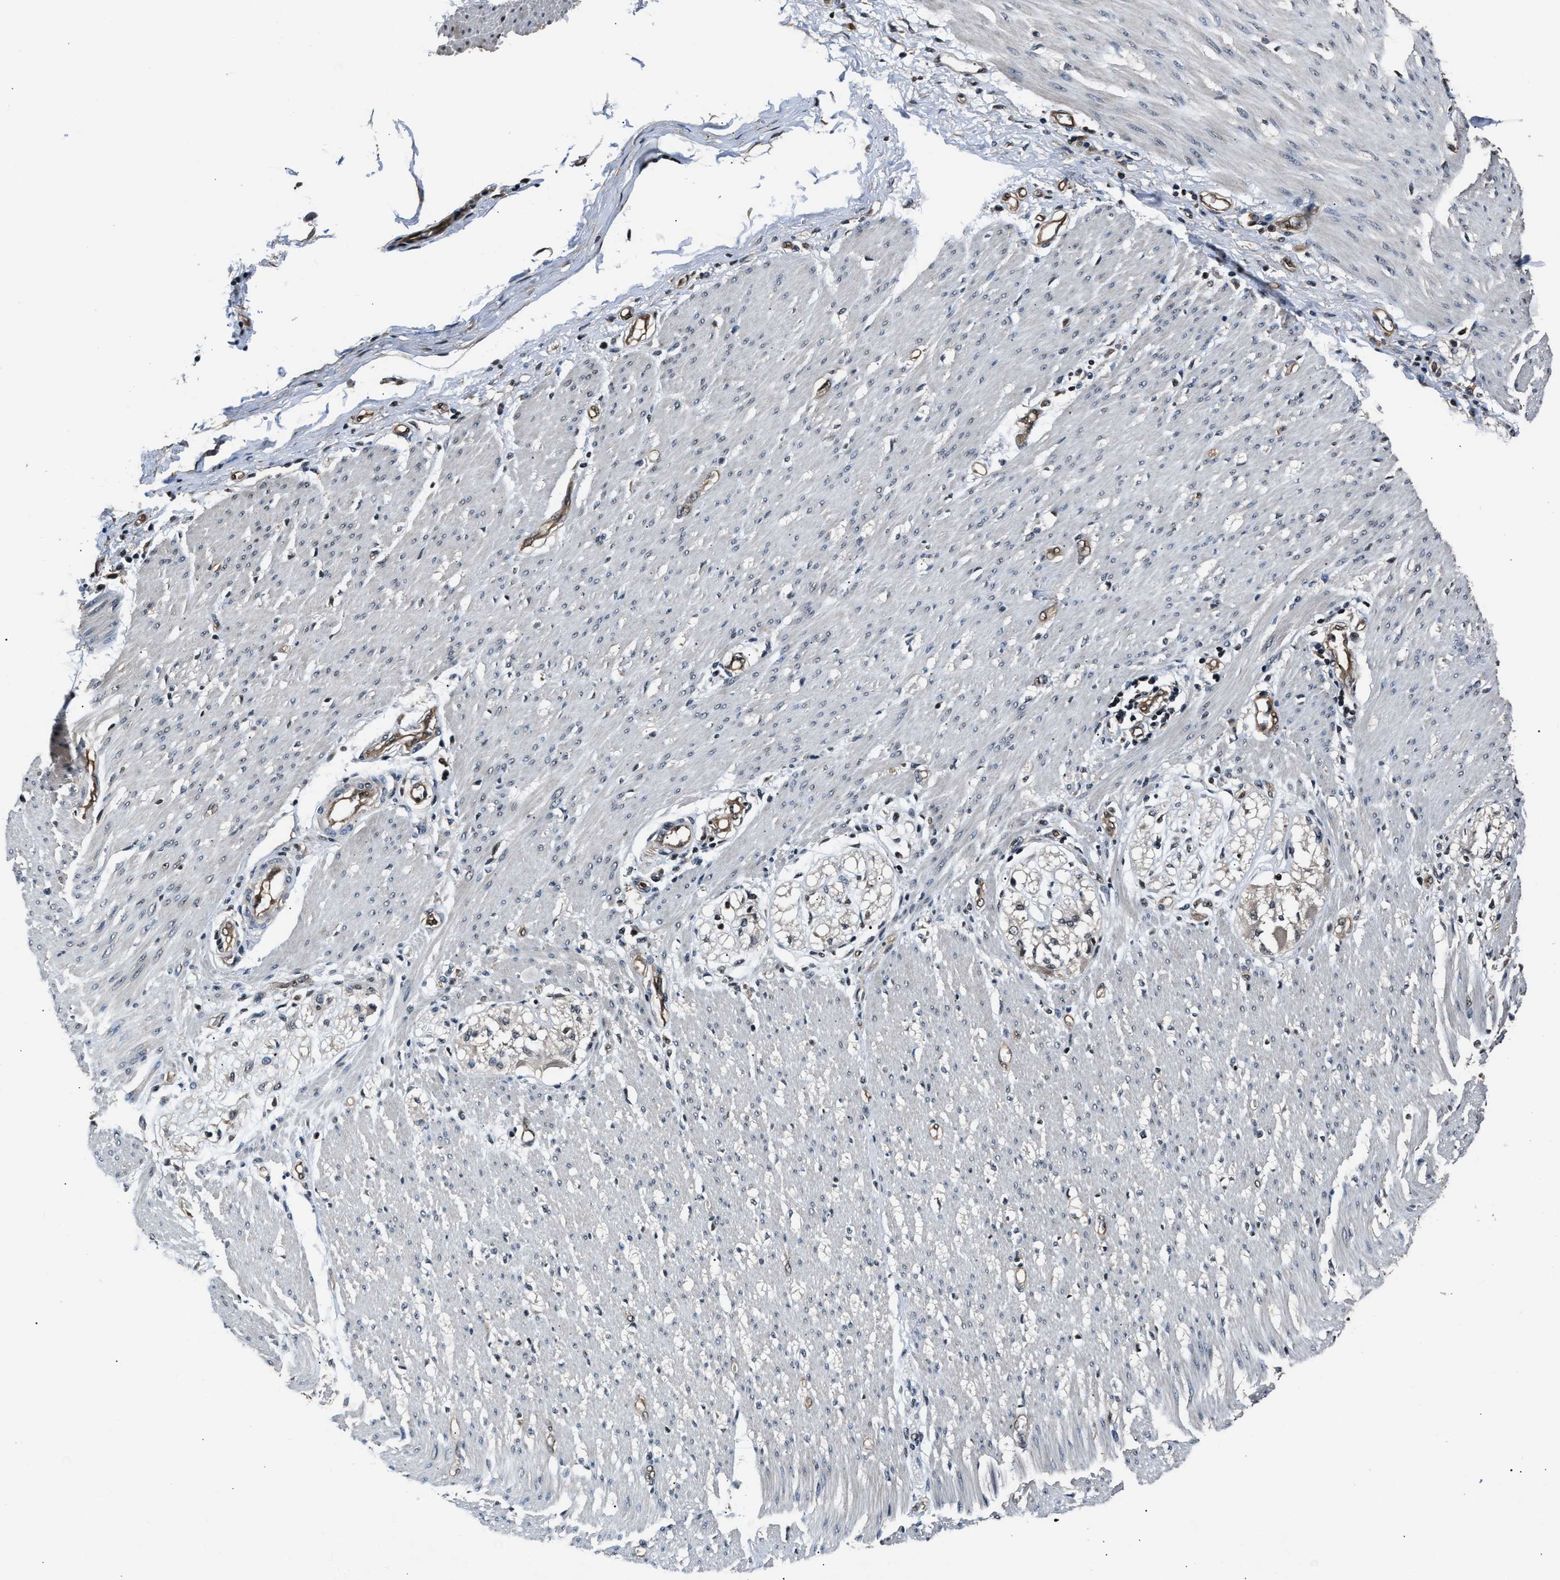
{"staining": {"intensity": "moderate", "quantity": "25%-75%", "location": "cytoplasmic/membranous"}, "tissue": "adipose tissue", "cell_type": "Adipocytes", "image_type": "normal", "snomed": [{"axis": "morphology", "description": "Normal tissue, NOS"}, {"axis": "morphology", "description": "Adenocarcinoma, NOS"}, {"axis": "topography", "description": "Colon"}, {"axis": "topography", "description": "Peripheral nerve tissue"}], "caption": "Immunohistochemistry (DAB (3,3'-diaminobenzidine)) staining of unremarkable adipose tissue exhibits moderate cytoplasmic/membranous protein staining in approximately 25%-75% of adipocytes. The staining was performed using DAB (3,3'-diaminobenzidine), with brown indicating positive protein expression. Nuclei are stained blue with hematoxylin.", "gene": "DFFA", "patient": {"sex": "male", "age": 14}}